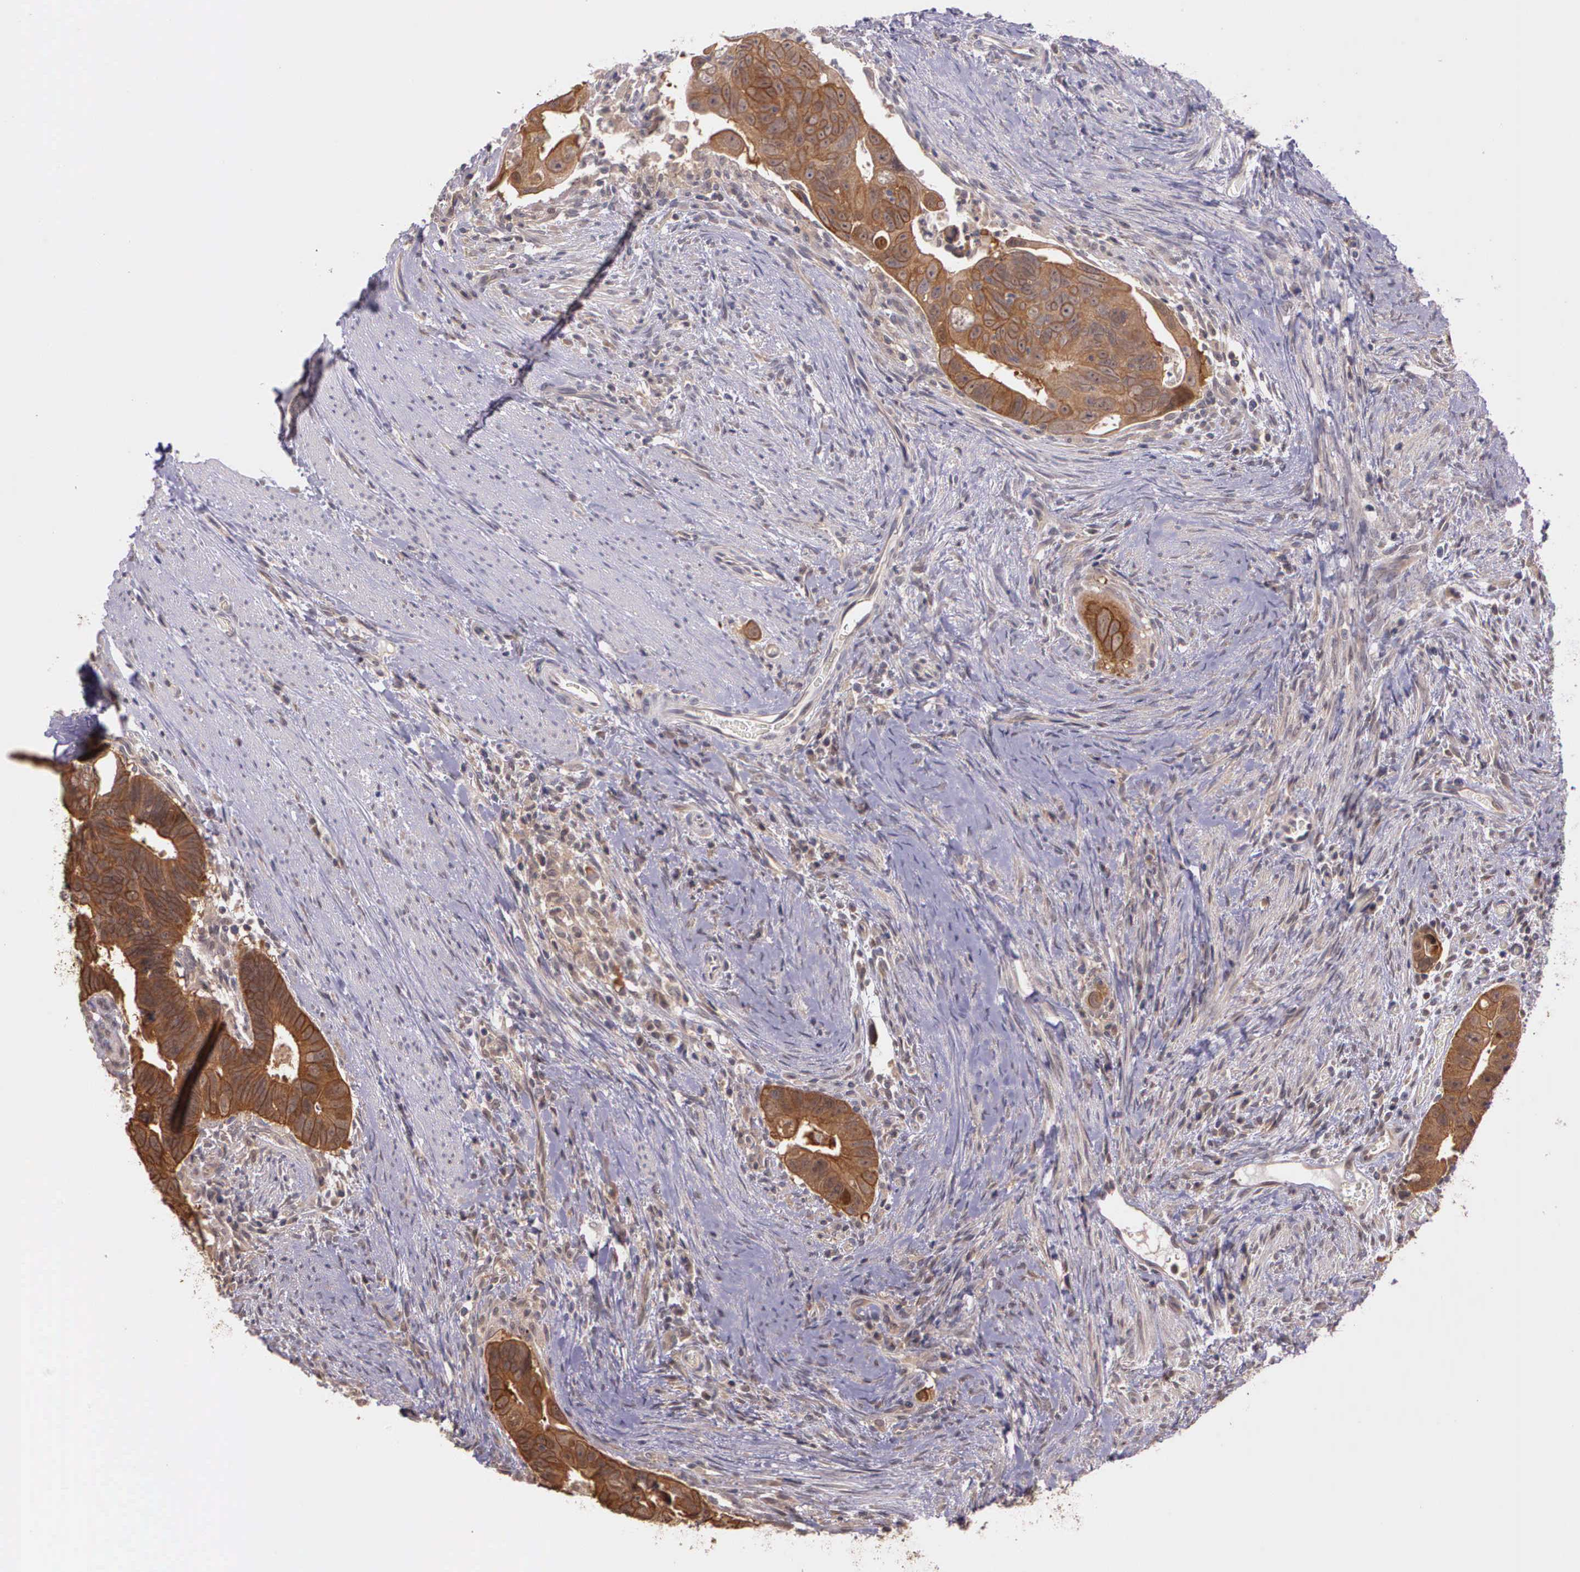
{"staining": {"intensity": "strong", "quantity": ">75%", "location": "cytoplasmic/membranous"}, "tissue": "colorectal cancer", "cell_type": "Tumor cells", "image_type": "cancer", "snomed": [{"axis": "morphology", "description": "Adenocarcinoma, NOS"}, {"axis": "topography", "description": "Rectum"}], "caption": "Immunohistochemistry of human colorectal cancer (adenocarcinoma) reveals high levels of strong cytoplasmic/membranous staining in approximately >75% of tumor cells.", "gene": "IGBP1", "patient": {"sex": "male", "age": 53}}